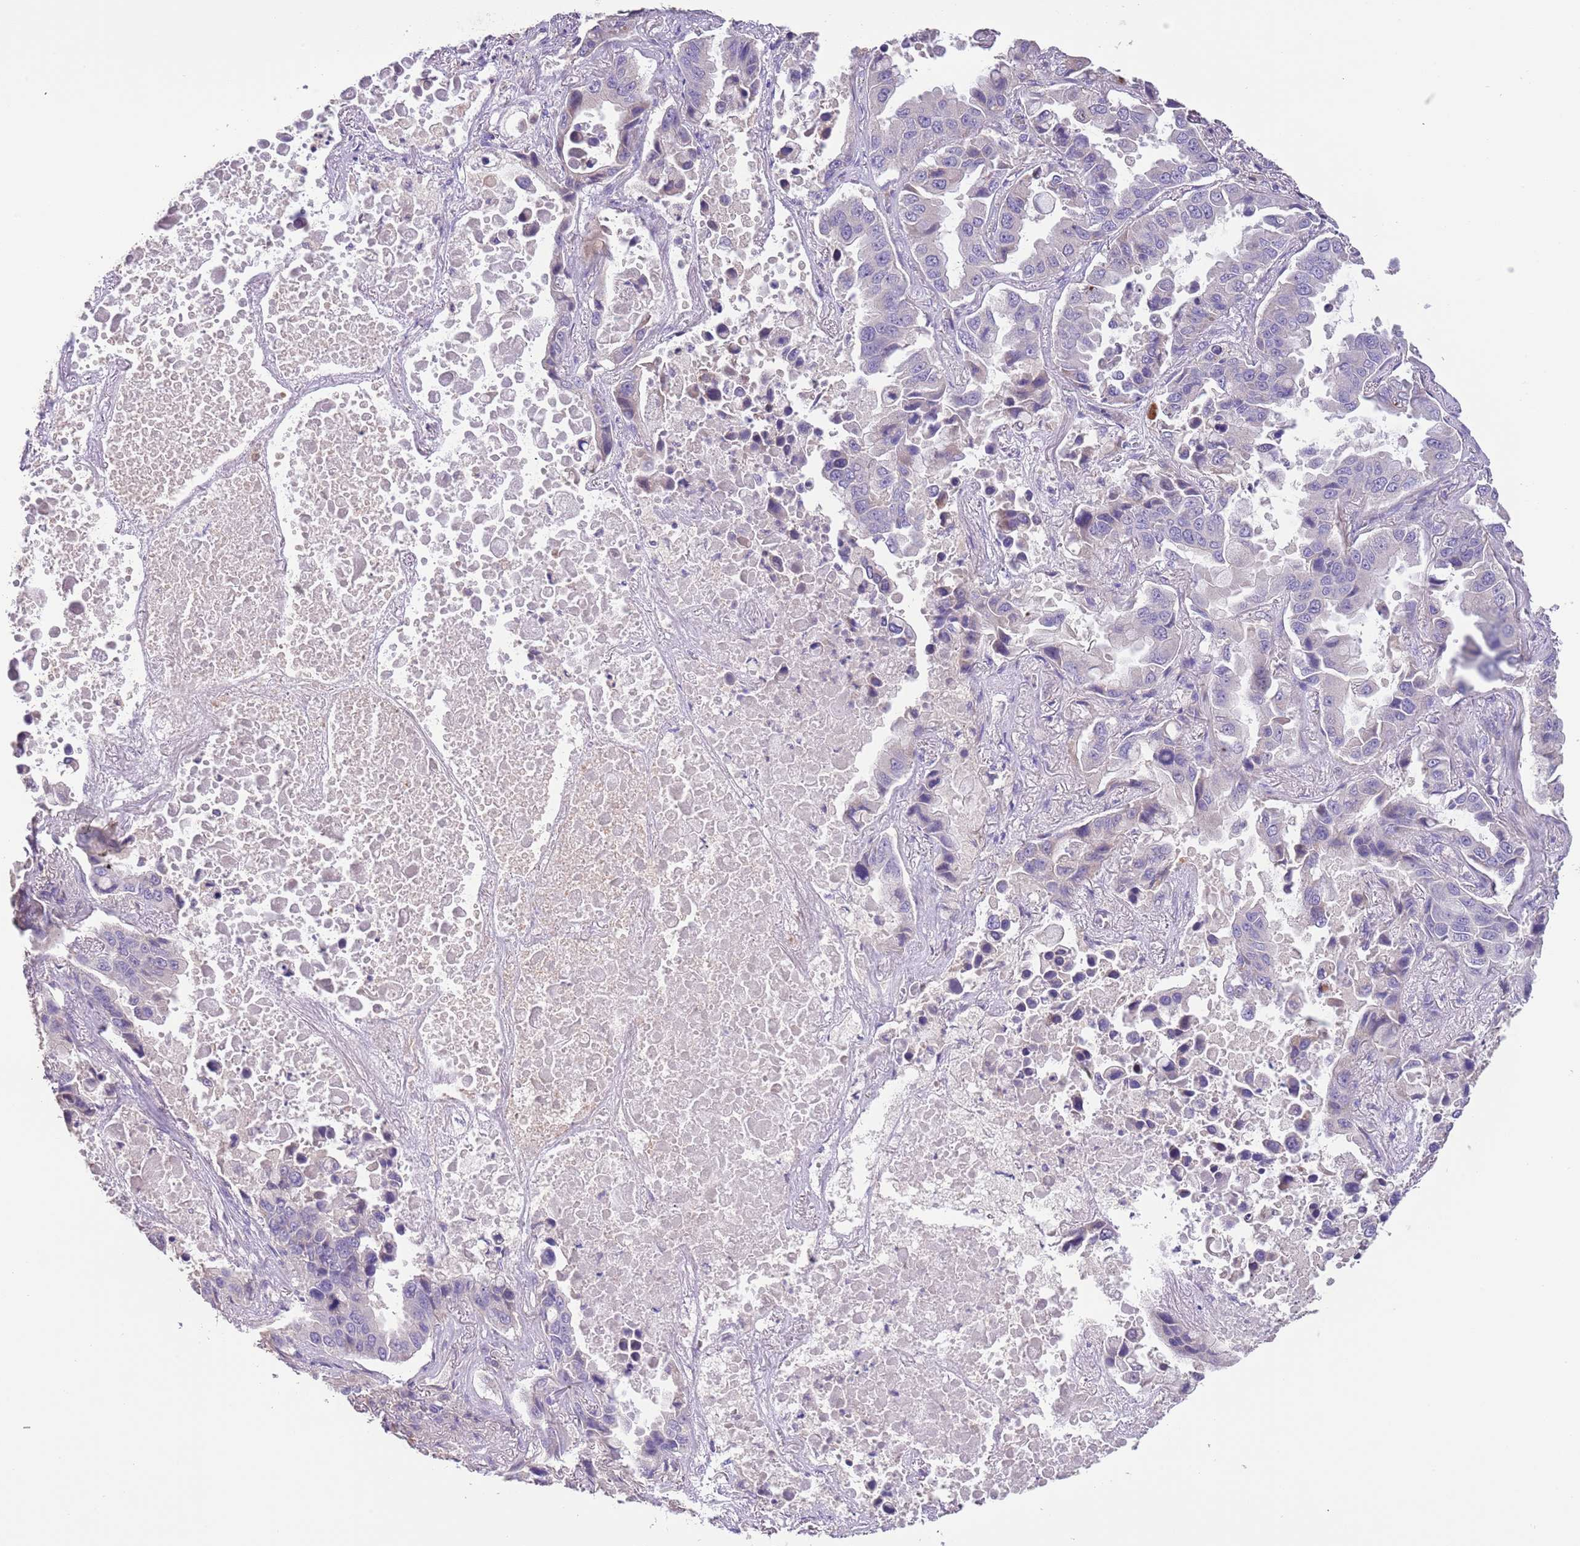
{"staining": {"intensity": "negative", "quantity": "none", "location": "none"}, "tissue": "lung cancer", "cell_type": "Tumor cells", "image_type": "cancer", "snomed": [{"axis": "morphology", "description": "Adenocarcinoma, NOS"}, {"axis": "topography", "description": "Lung"}], "caption": "Tumor cells are negative for brown protein staining in lung cancer (adenocarcinoma).", "gene": "ZNF658", "patient": {"sex": "male", "age": 64}}